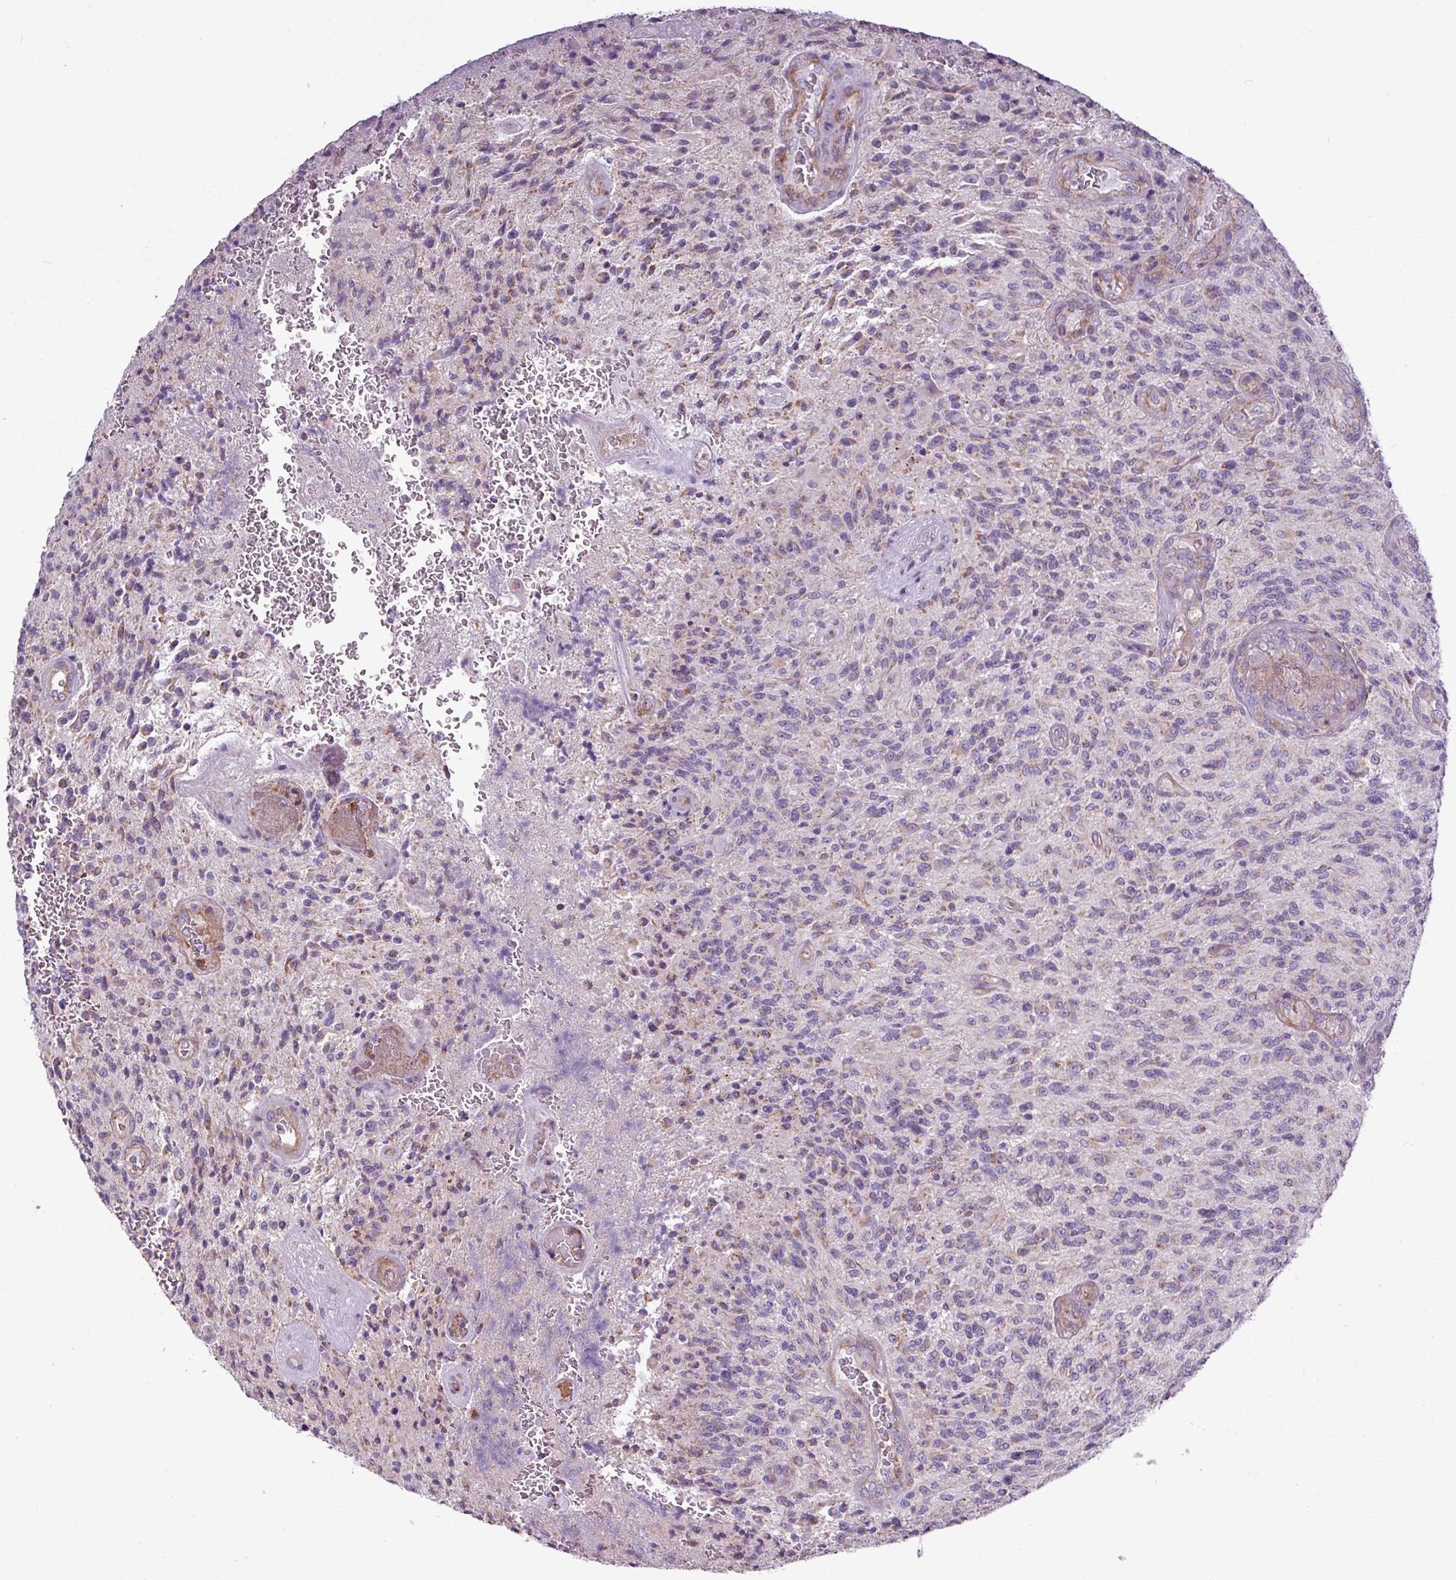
{"staining": {"intensity": "weak", "quantity": "<25%", "location": "cytoplasmic/membranous"}, "tissue": "glioma", "cell_type": "Tumor cells", "image_type": "cancer", "snomed": [{"axis": "morphology", "description": "Normal tissue, NOS"}, {"axis": "morphology", "description": "Glioma, malignant, High grade"}, {"axis": "topography", "description": "Cerebral cortex"}], "caption": "There is no significant positivity in tumor cells of glioma. (DAB (3,3'-diaminobenzidine) immunohistochemistry visualized using brightfield microscopy, high magnification).", "gene": "BTN2A2", "patient": {"sex": "male", "age": 56}}